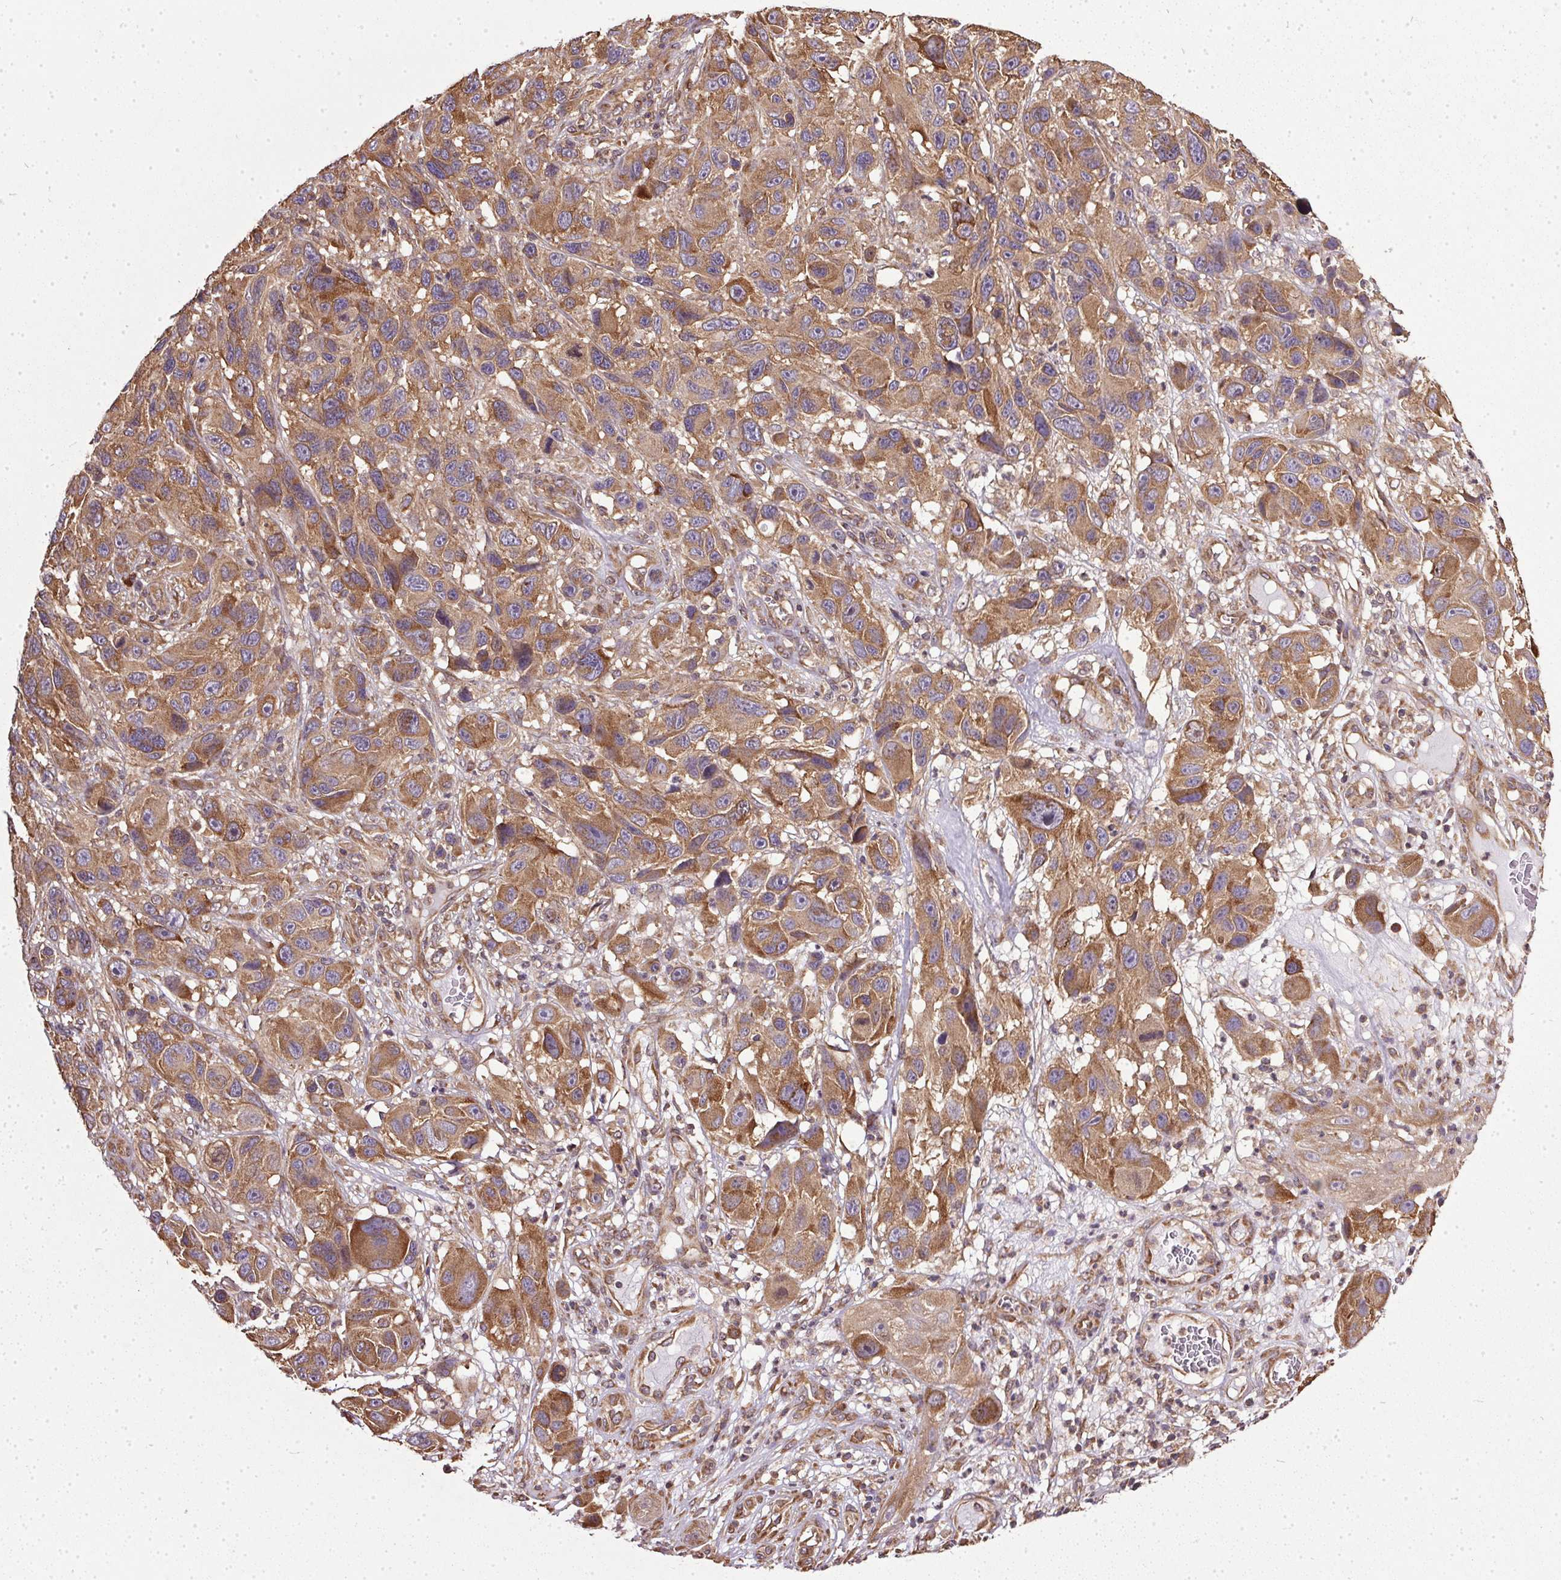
{"staining": {"intensity": "moderate", "quantity": ">75%", "location": "cytoplasmic/membranous"}, "tissue": "melanoma", "cell_type": "Tumor cells", "image_type": "cancer", "snomed": [{"axis": "morphology", "description": "Malignant melanoma, NOS"}, {"axis": "topography", "description": "Skin"}], "caption": "Immunohistochemistry (IHC) (DAB) staining of malignant melanoma exhibits moderate cytoplasmic/membranous protein expression in about >75% of tumor cells.", "gene": "EIF2S1", "patient": {"sex": "male", "age": 53}}